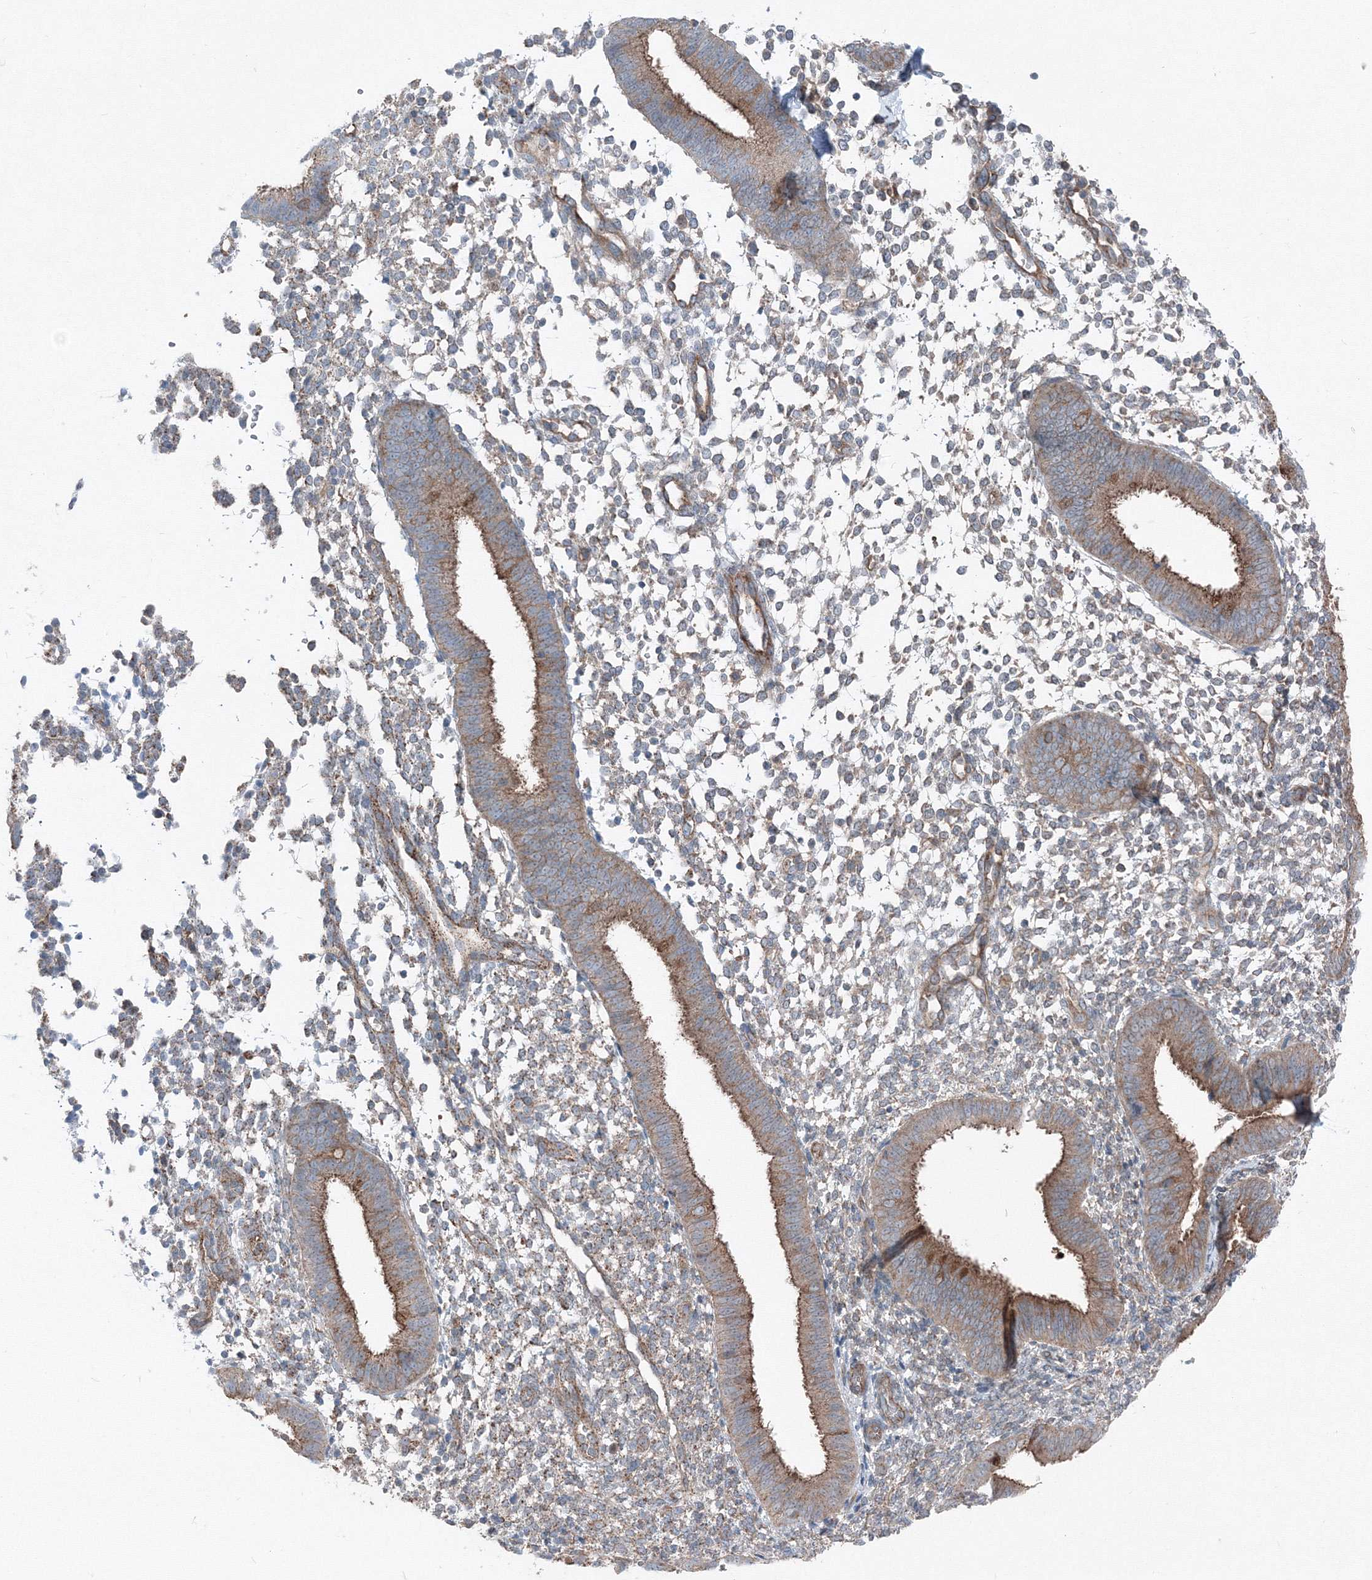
{"staining": {"intensity": "moderate", "quantity": "25%-75%", "location": "cytoplasmic/membranous"}, "tissue": "endometrium", "cell_type": "Cells in endometrial stroma", "image_type": "normal", "snomed": [{"axis": "morphology", "description": "Normal tissue, NOS"}, {"axis": "topography", "description": "Uterus"}, {"axis": "topography", "description": "Endometrium"}], "caption": "Protein staining displays moderate cytoplasmic/membranous expression in about 25%-75% of cells in endometrial stroma in benign endometrium. The staining is performed using DAB brown chromogen to label protein expression. The nuclei are counter-stained blue using hematoxylin.", "gene": "TPRKB", "patient": {"sex": "female", "age": 48}}